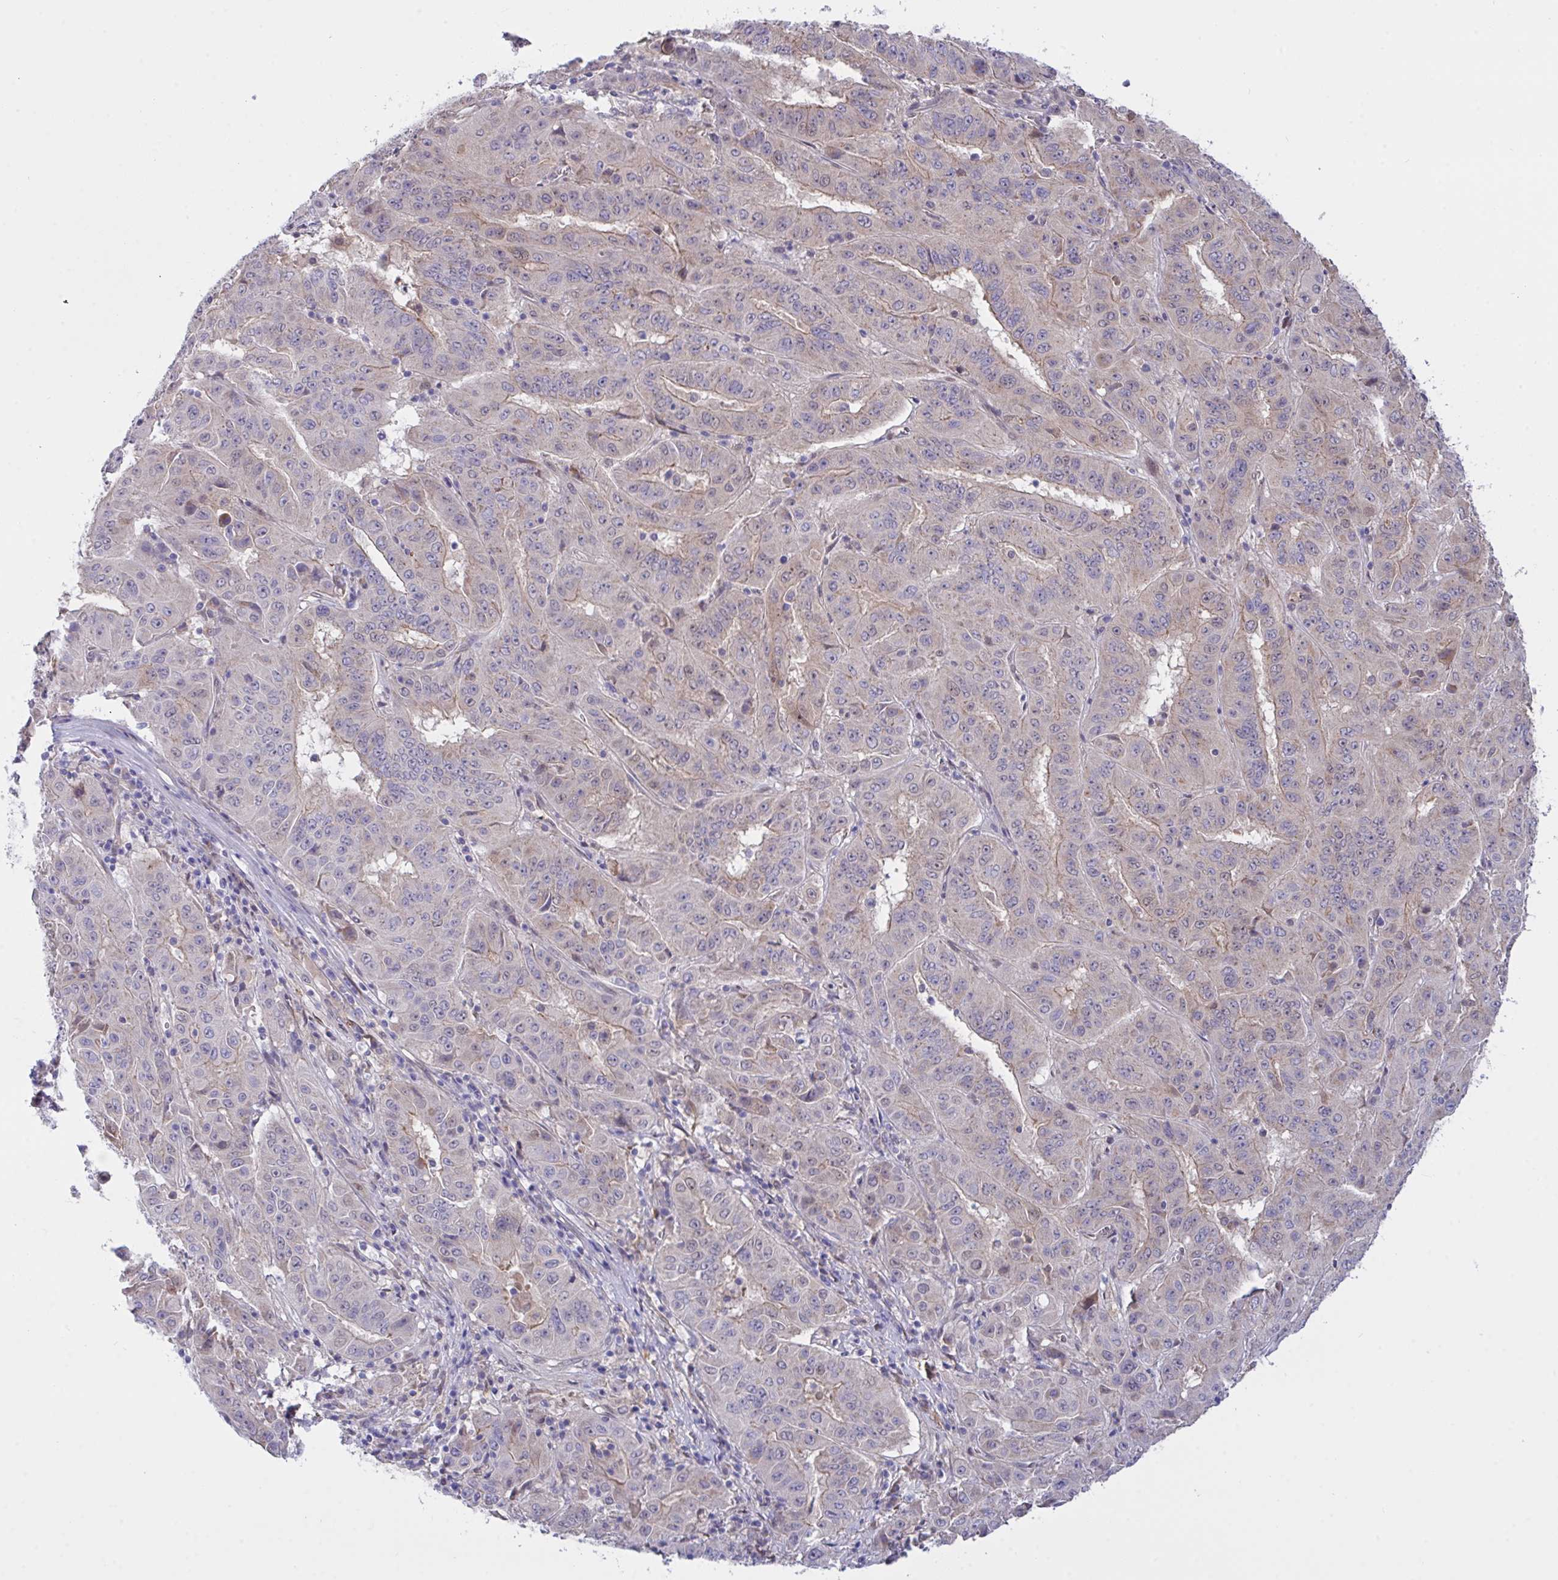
{"staining": {"intensity": "weak", "quantity": "25%-75%", "location": "cytoplasmic/membranous"}, "tissue": "pancreatic cancer", "cell_type": "Tumor cells", "image_type": "cancer", "snomed": [{"axis": "morphology", "description": "Adenocarcinoma, NOS"}, {"axis": "topography", "description": "Pancreas"}], "caption": "High-power microscopy captured an IHC histopathology image of pancreatic cancer, revealing weak cytoplasmic/membranous positivity in approximately 25%-75% of tumor cells.", "gene": "L3HYPDH", "patient": {"sex": "male", "age": 63}}